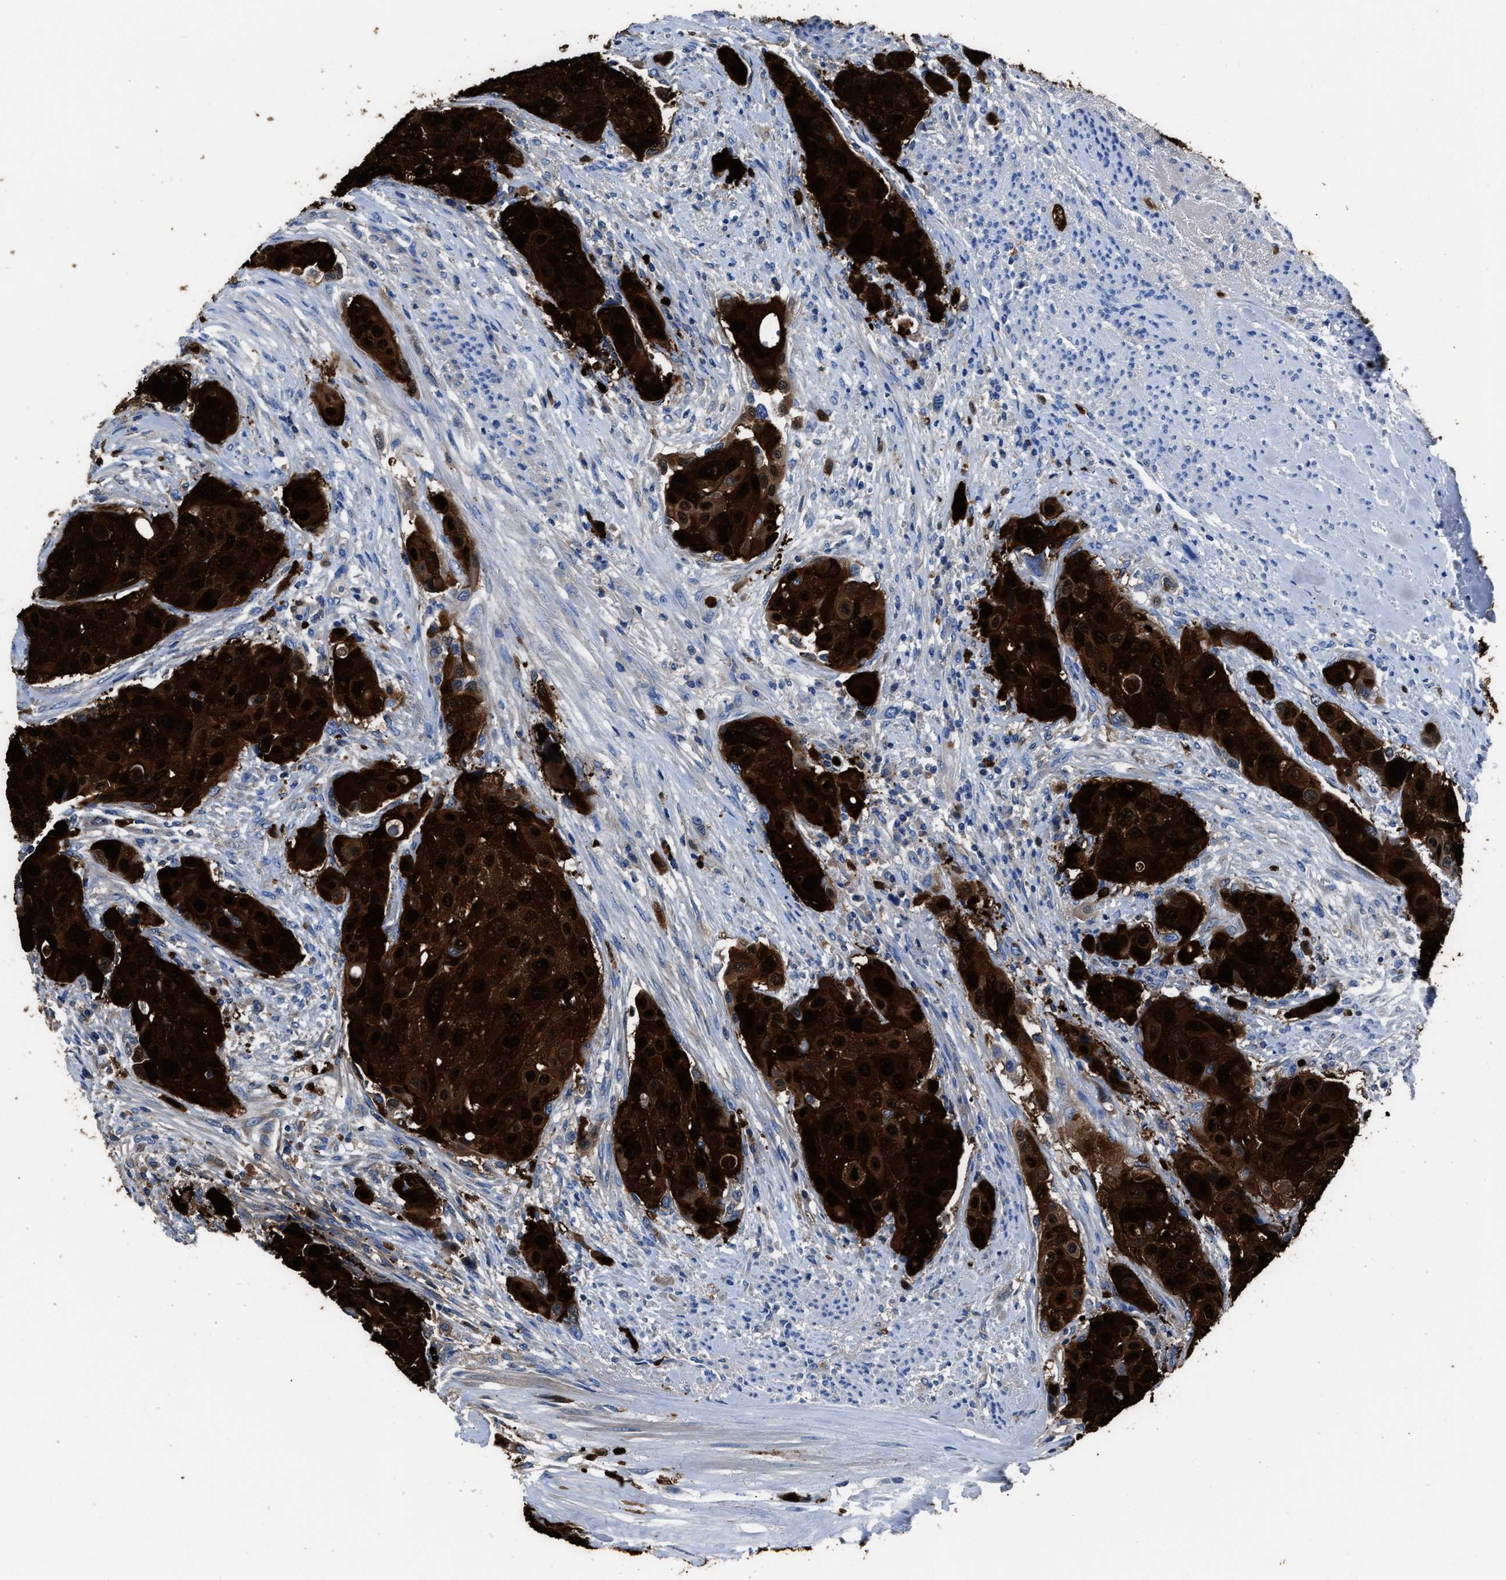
{"staining": {"intensity": "strong", "quantity": ">75%", "location": "cytoplasmic/membranous,nuclear"}, "tissue": "urothelial cancer", "cell_type": "Tumor cells", "image_type": "cancer", "snomed": [{"axis": "morphology", "description": "Urothelial carcinoma, High grade"}, {"axis": "topography", "description": "Urinary bladder"}], "caption": "High-grade urothelial carcinoma stained with a protein marker demonstrates strong staining in tumor cells.", "gene": "S100P", "patient": {"sex": "female", "age": 56}}